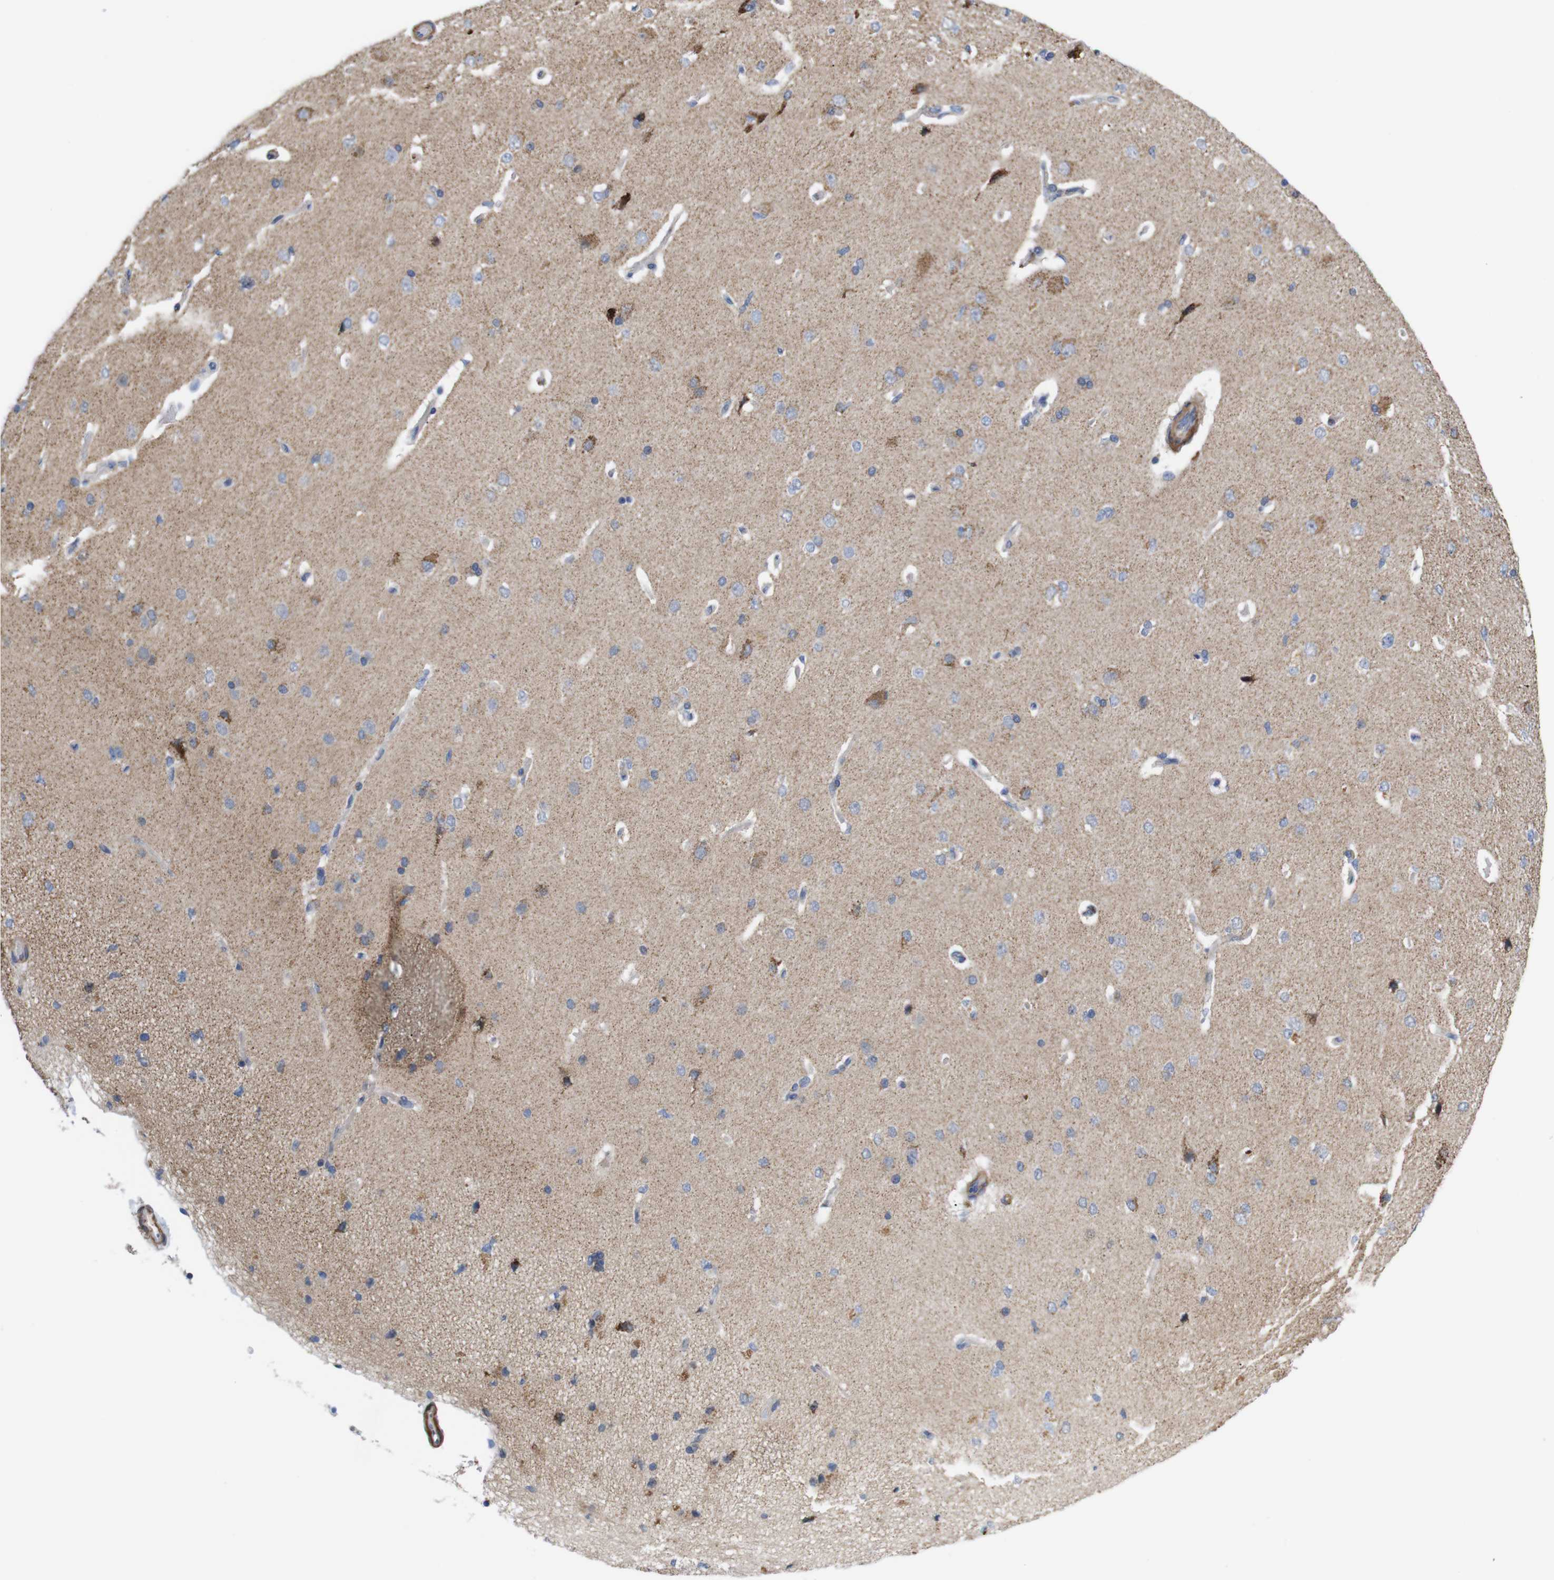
{"staining": {"intensity": "weak", "quantity": "25%-75%", "location": "cytoplasmic/membranous"}, "tissue": "cerebral cortex", "cell_type": "Endothelial cells", "image_type": "normal", "snomed": [{"axis": "morphology", "description": "Normal tissue, NOS"}, {"axis": "topography", "description": "Cerebral cortex"}], "caption": "Cerebral cortex was stained to show a protein in brown. There is low levels of weak cytoplasmic/membranous staining in about 25%-75% of endothelial cells. The protein is stained brown, and the nuclei are stained in blue (DAB IHC with brightfield microscopy, high magnification).", "gene": "LRRC55", "patient": {"sex": "male", "age": 62}}